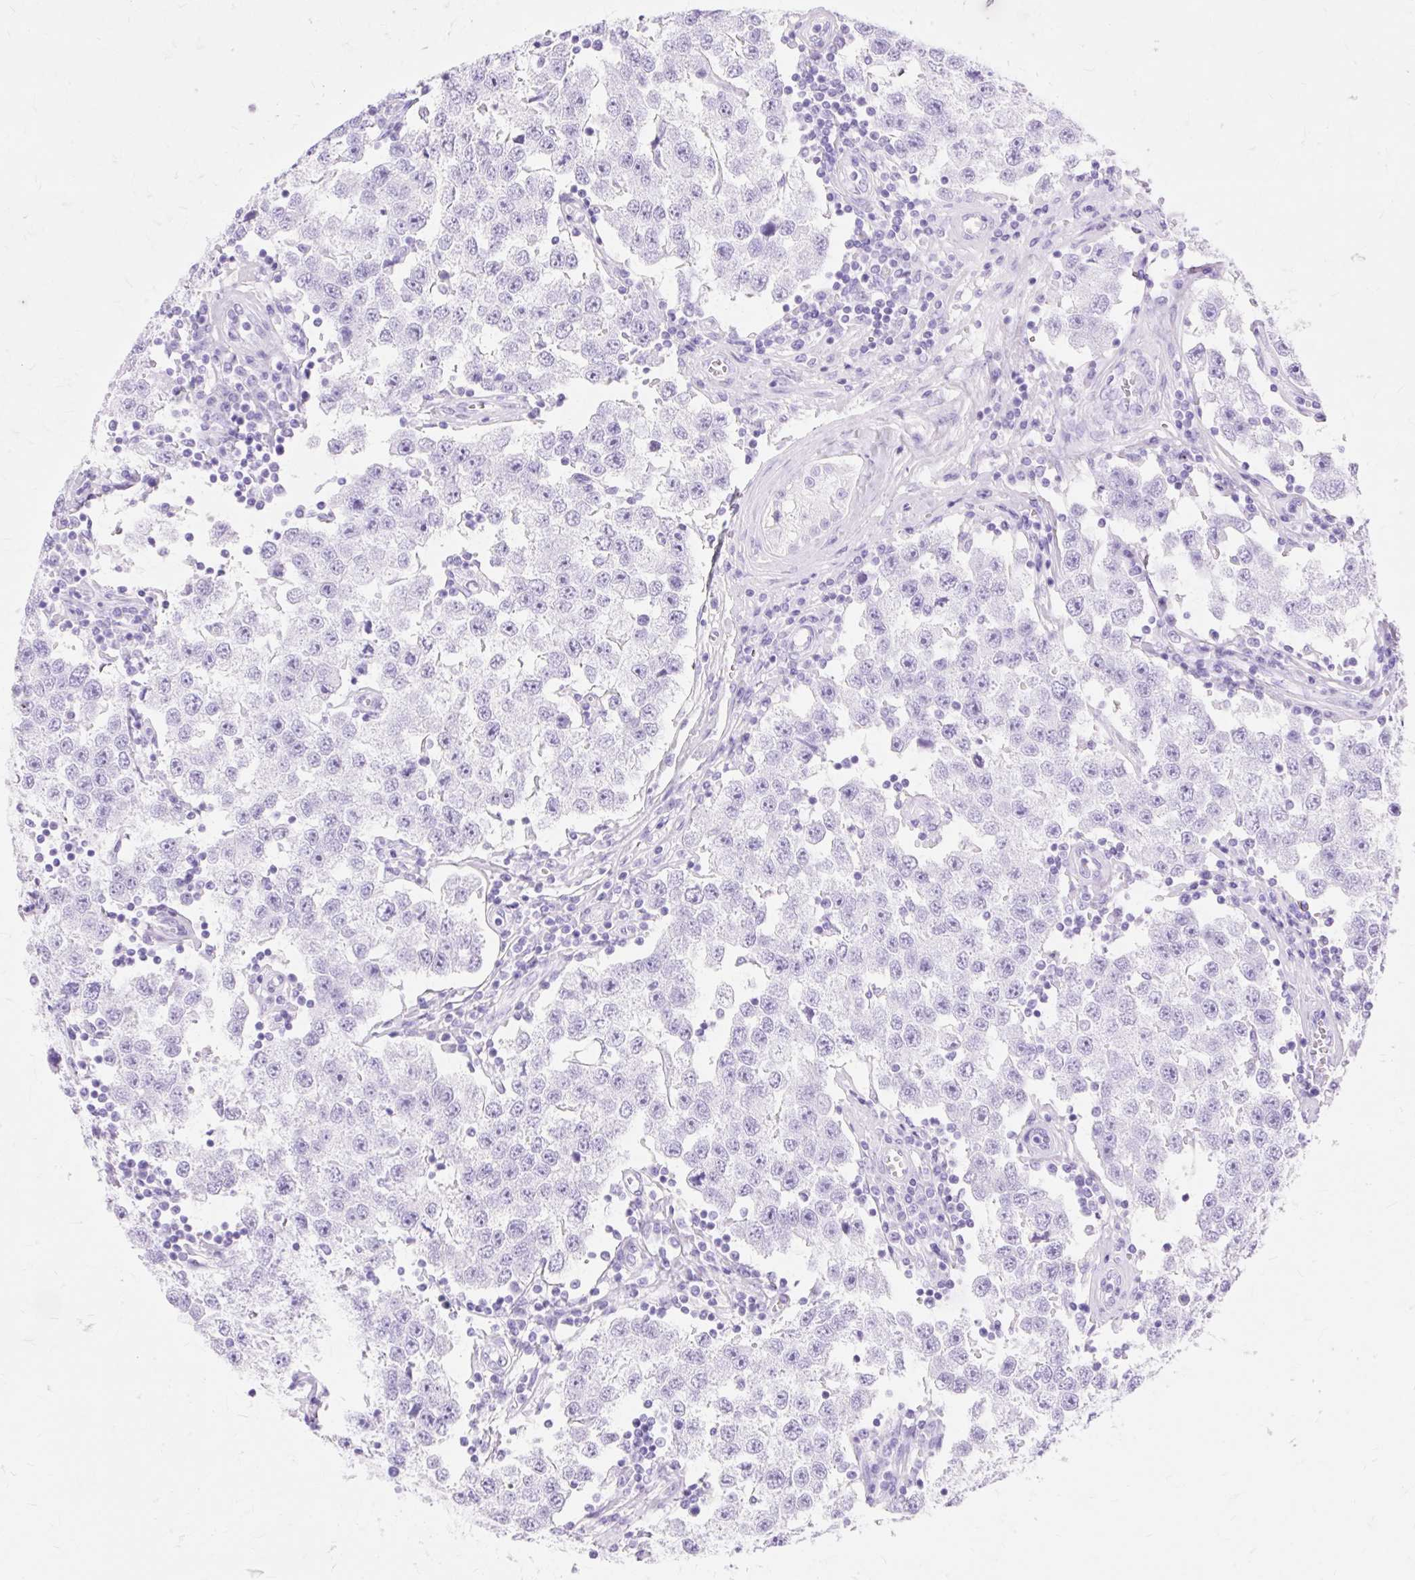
{"staining": {"intensity": "negative", "quantity": "none", "location": "none"}, "tissue": "testis cancer", "cell_type": "Tumor cells", "image_type": "cancer", "snomed": [{"axis": "morphology", "description": "Seminoma, NOS"}, {"axis": "topography", "description": "Testis"}], "caption": "Protein analysis of testis cancer (seminoma) shows no significant staining in tumor cells. (Brightfield microscopy of DAB immunohistochemistry (IHC) at high magnification).", "gene": "MBP", "patient": {"sex": "male", "age": 34}}